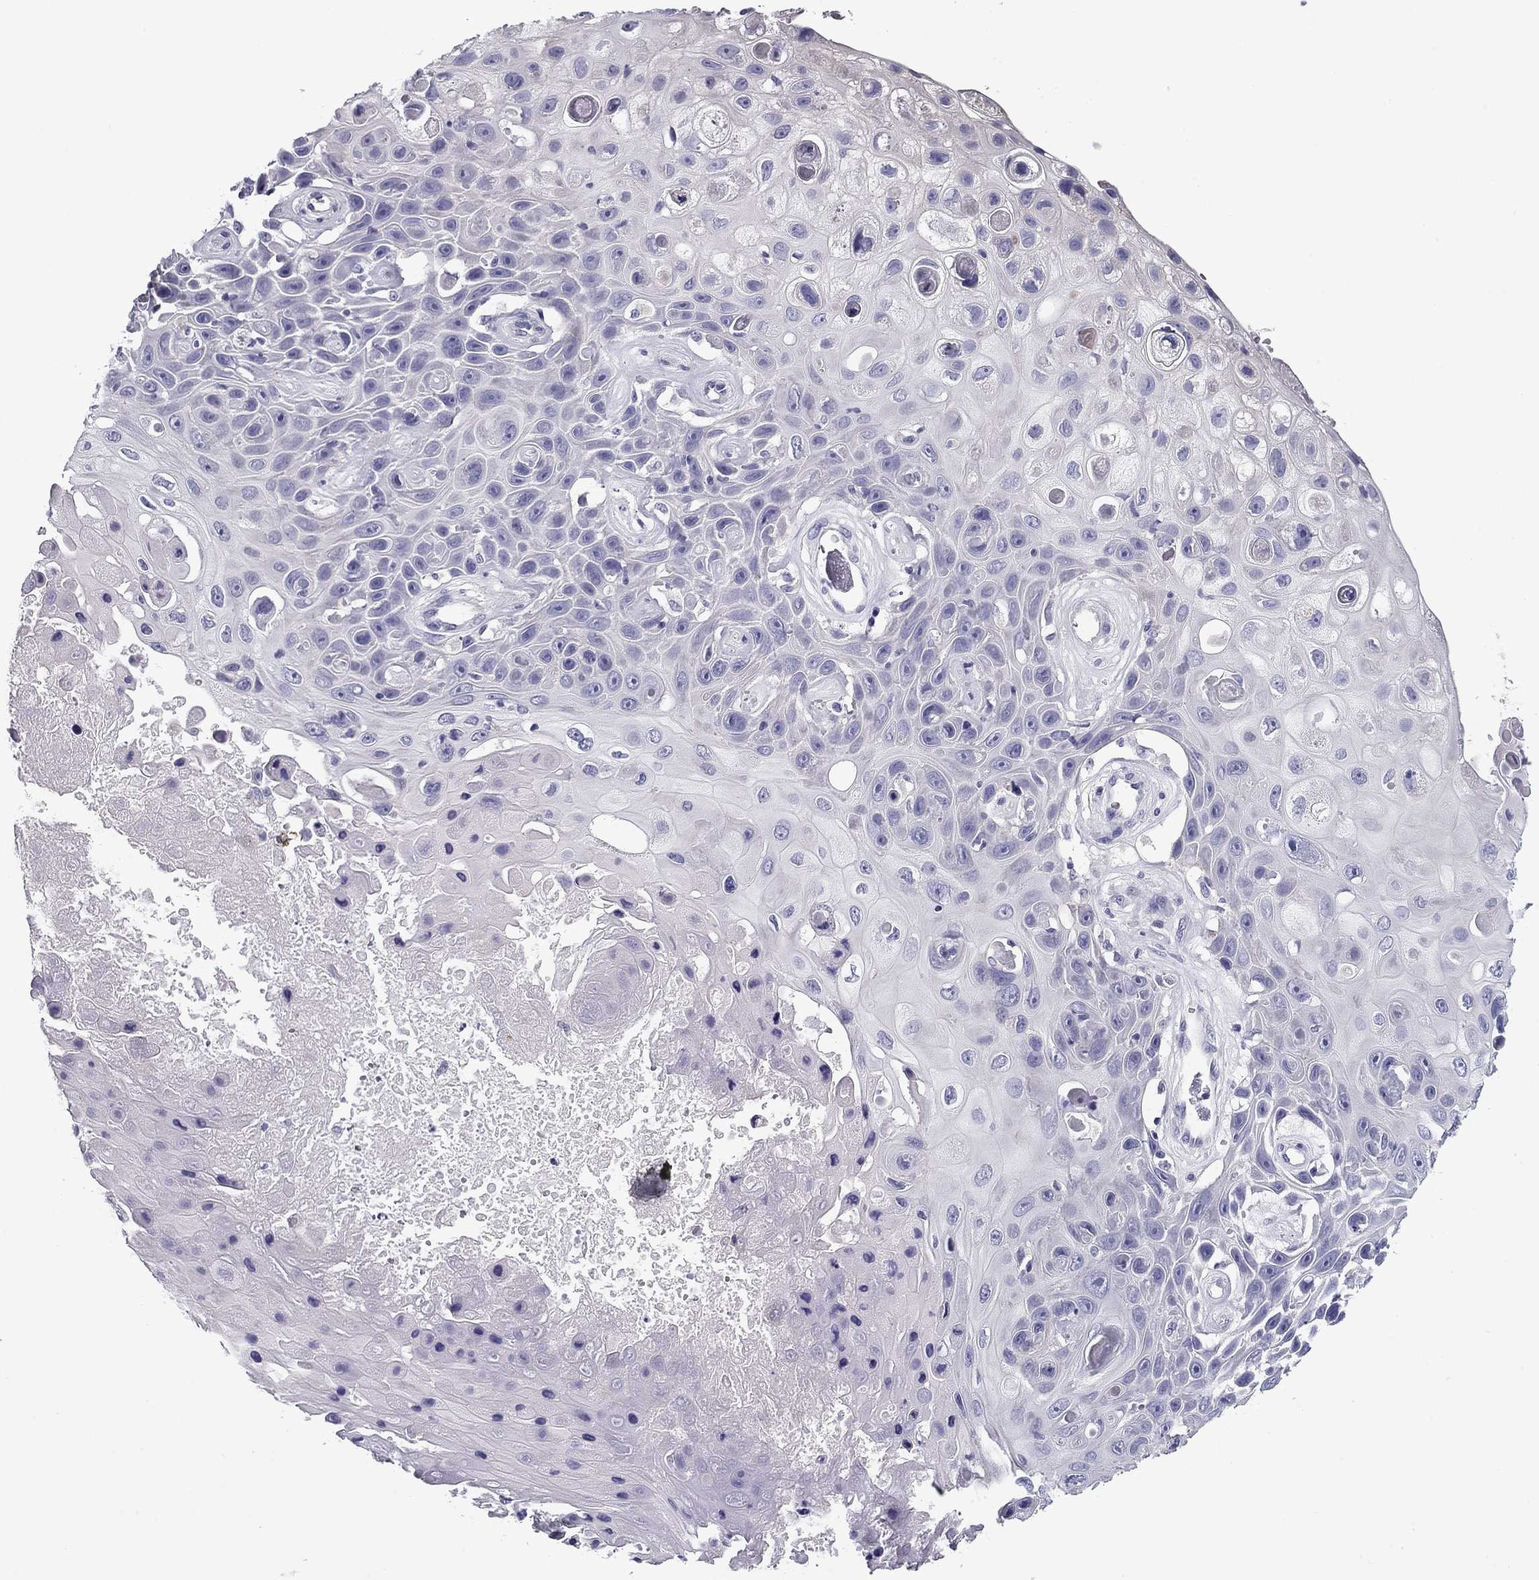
{"staining": {"intensity": "negative", "quantity": "none", "location": "none"}, "tissue": "skin cancer", "cell_type": "Tumor cells", "image_type": "cancer", "snomed": [{"axis": "morphology", "description": "Squamous cell carcinoma, NOS"}, {"axis": "topography", "description": "Skin"}], "caption": "The image shows no staining of tumor cells in skin squamous cell carcinoma.", "gene": "FLNC", "patient": {"sex": "male", "age": 82}}